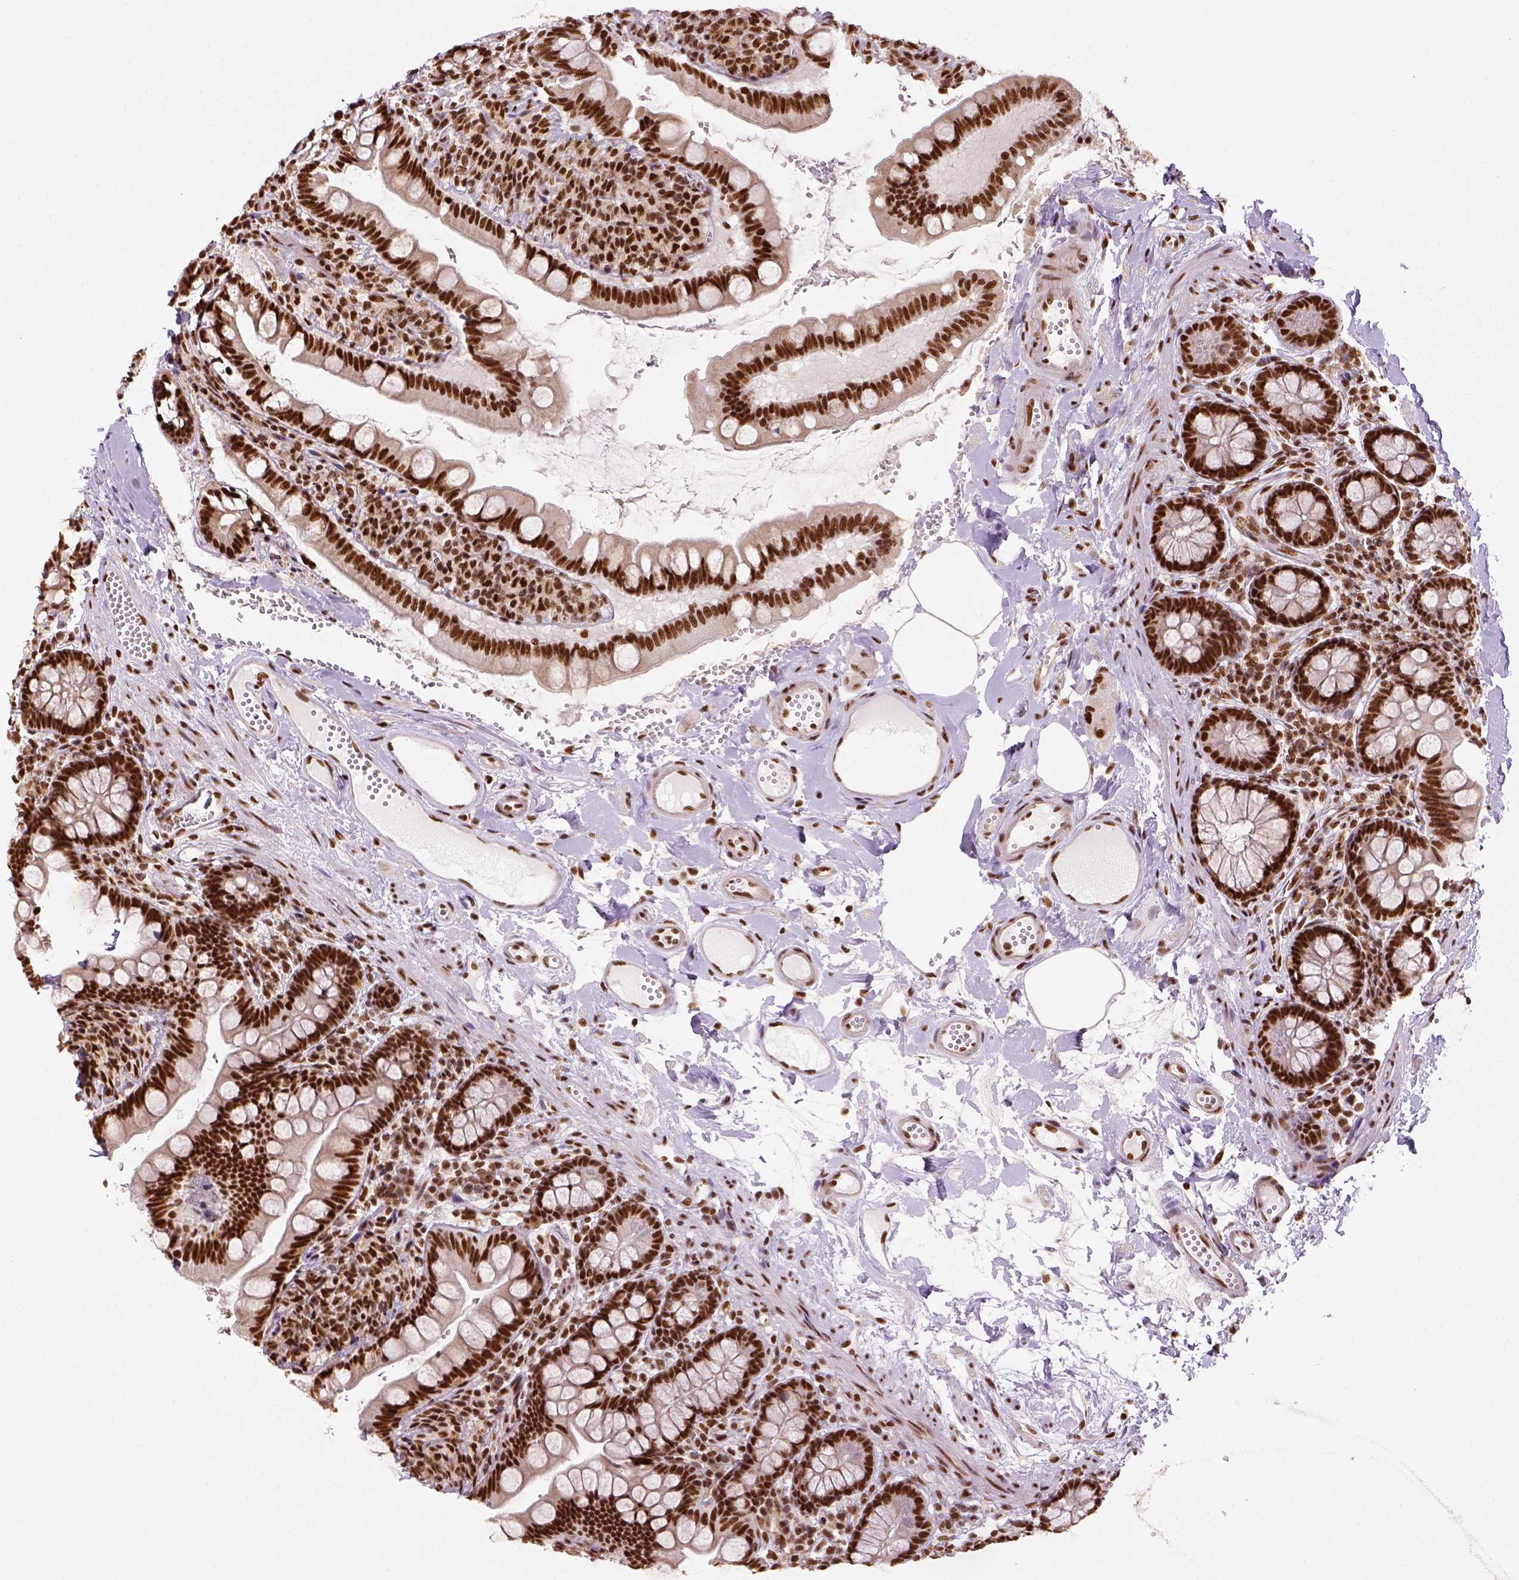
{"staining": {"intensity": "strong", "quantity": ">75%", "location": "nuclear"}, "tissue": "small intestine", "cell_type": "Glandular cells", "image_type": "normal", "snomed": [{"axis": "morphology", "description": "Normal tissue, NOS"}, {"axis": "topography", "description": "Small intestine"}], "caption": "Human small intestine stained for a protein (brown) exhibits strong nuclear positive staining in approximately >75% of glandular cells.", "gene": "CCAR1", "patient": {"sex": "female", "age": 56}}